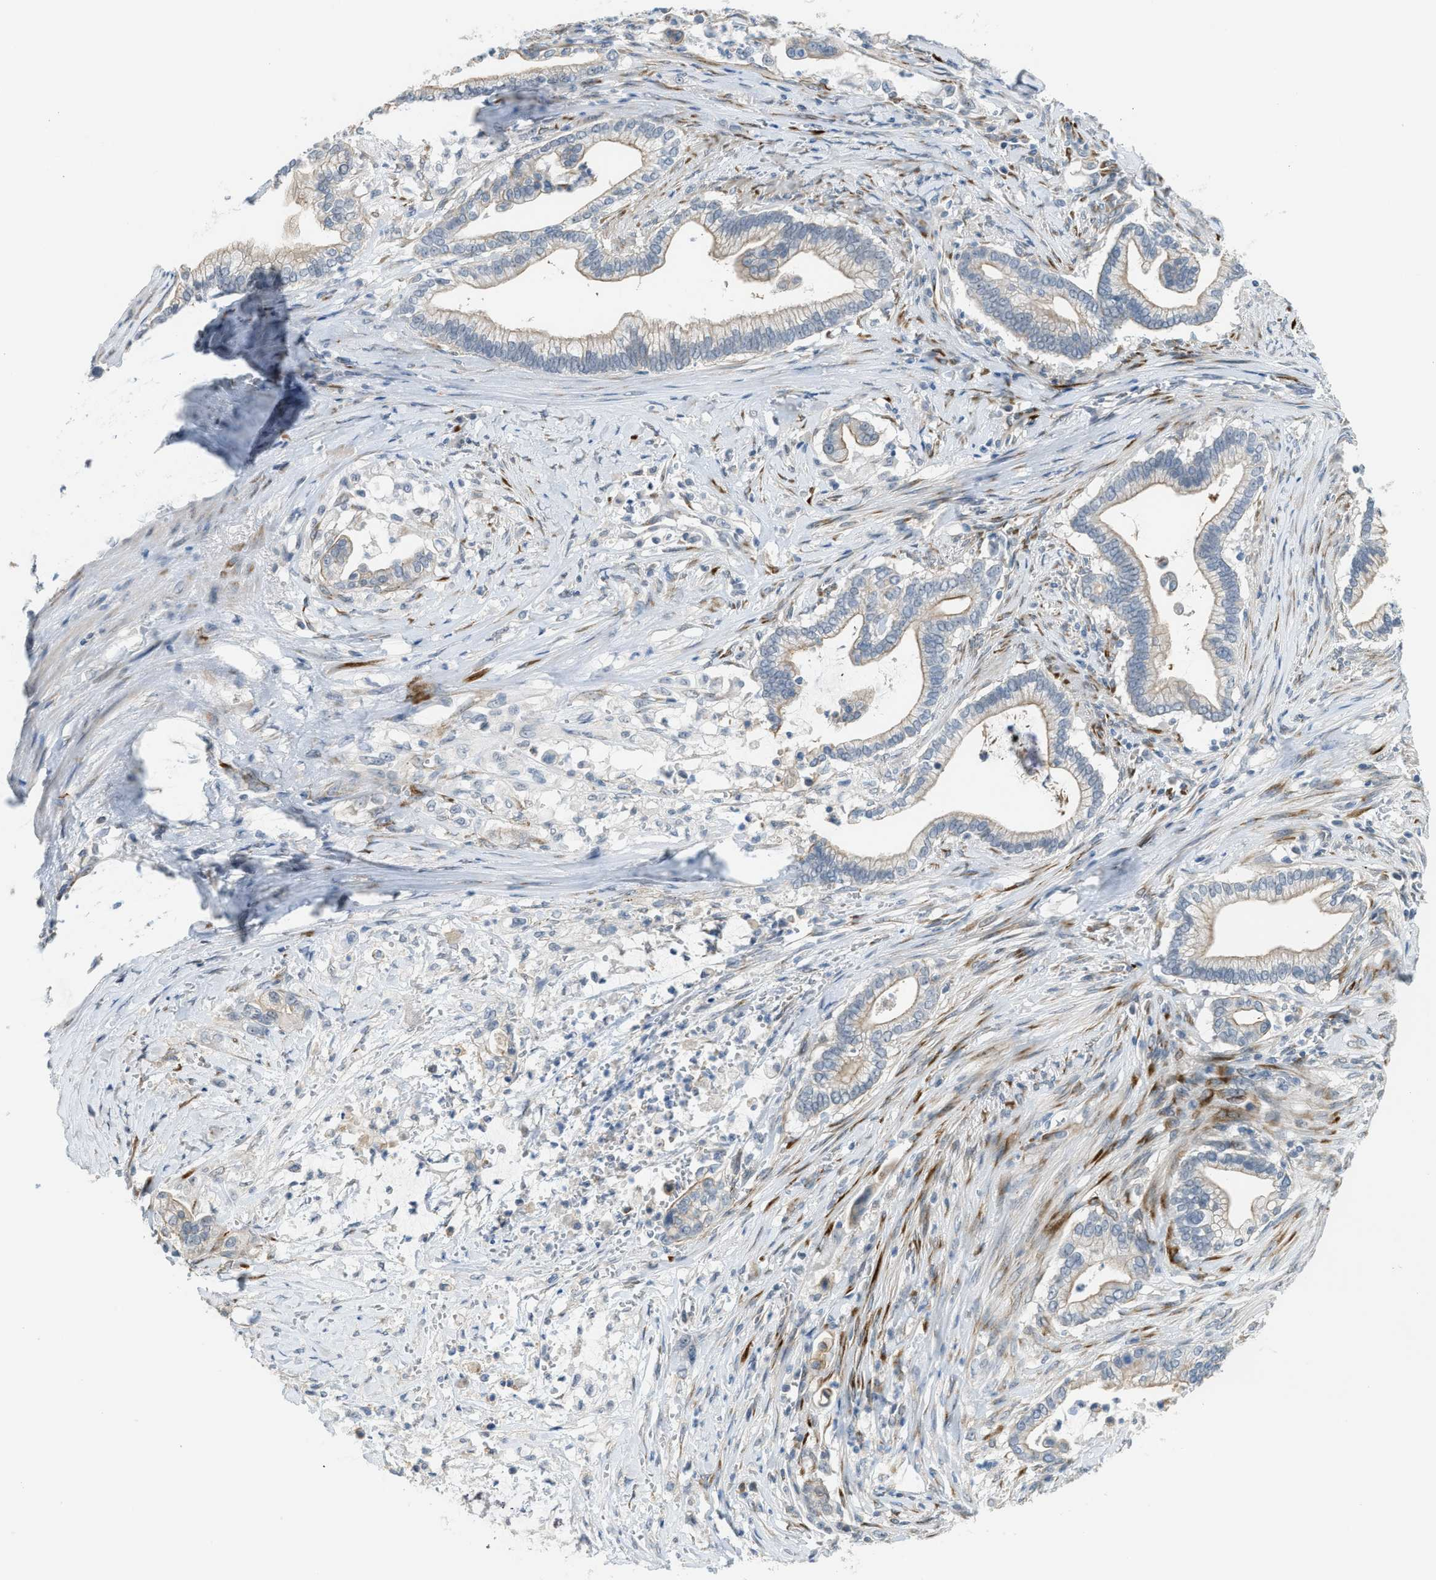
{"staining": {"intensity": "weak", "quantity": "<25%", "location": "cytoplasmic/membranous"}, "tissue": "pancreatic cancer", "cell_type": "Tumor cells", "image_type": "cancer", "snomed": [{"axis": "morphology", "description": "Adenocarcinoma, NOS"}, {"axis": "topography", "description": "Pancreas"}], "caption": "Protein analysis of adenocarcinoma (pancreatic) exhibits no significant positivity in tumor cells. (Stains: DAB IHC with hematoxylin counter stain, Microscopy: brightfield microscopy at high magnification).", "gene": "TMEM154", "patient": {"sex": "male", "age": 69}}